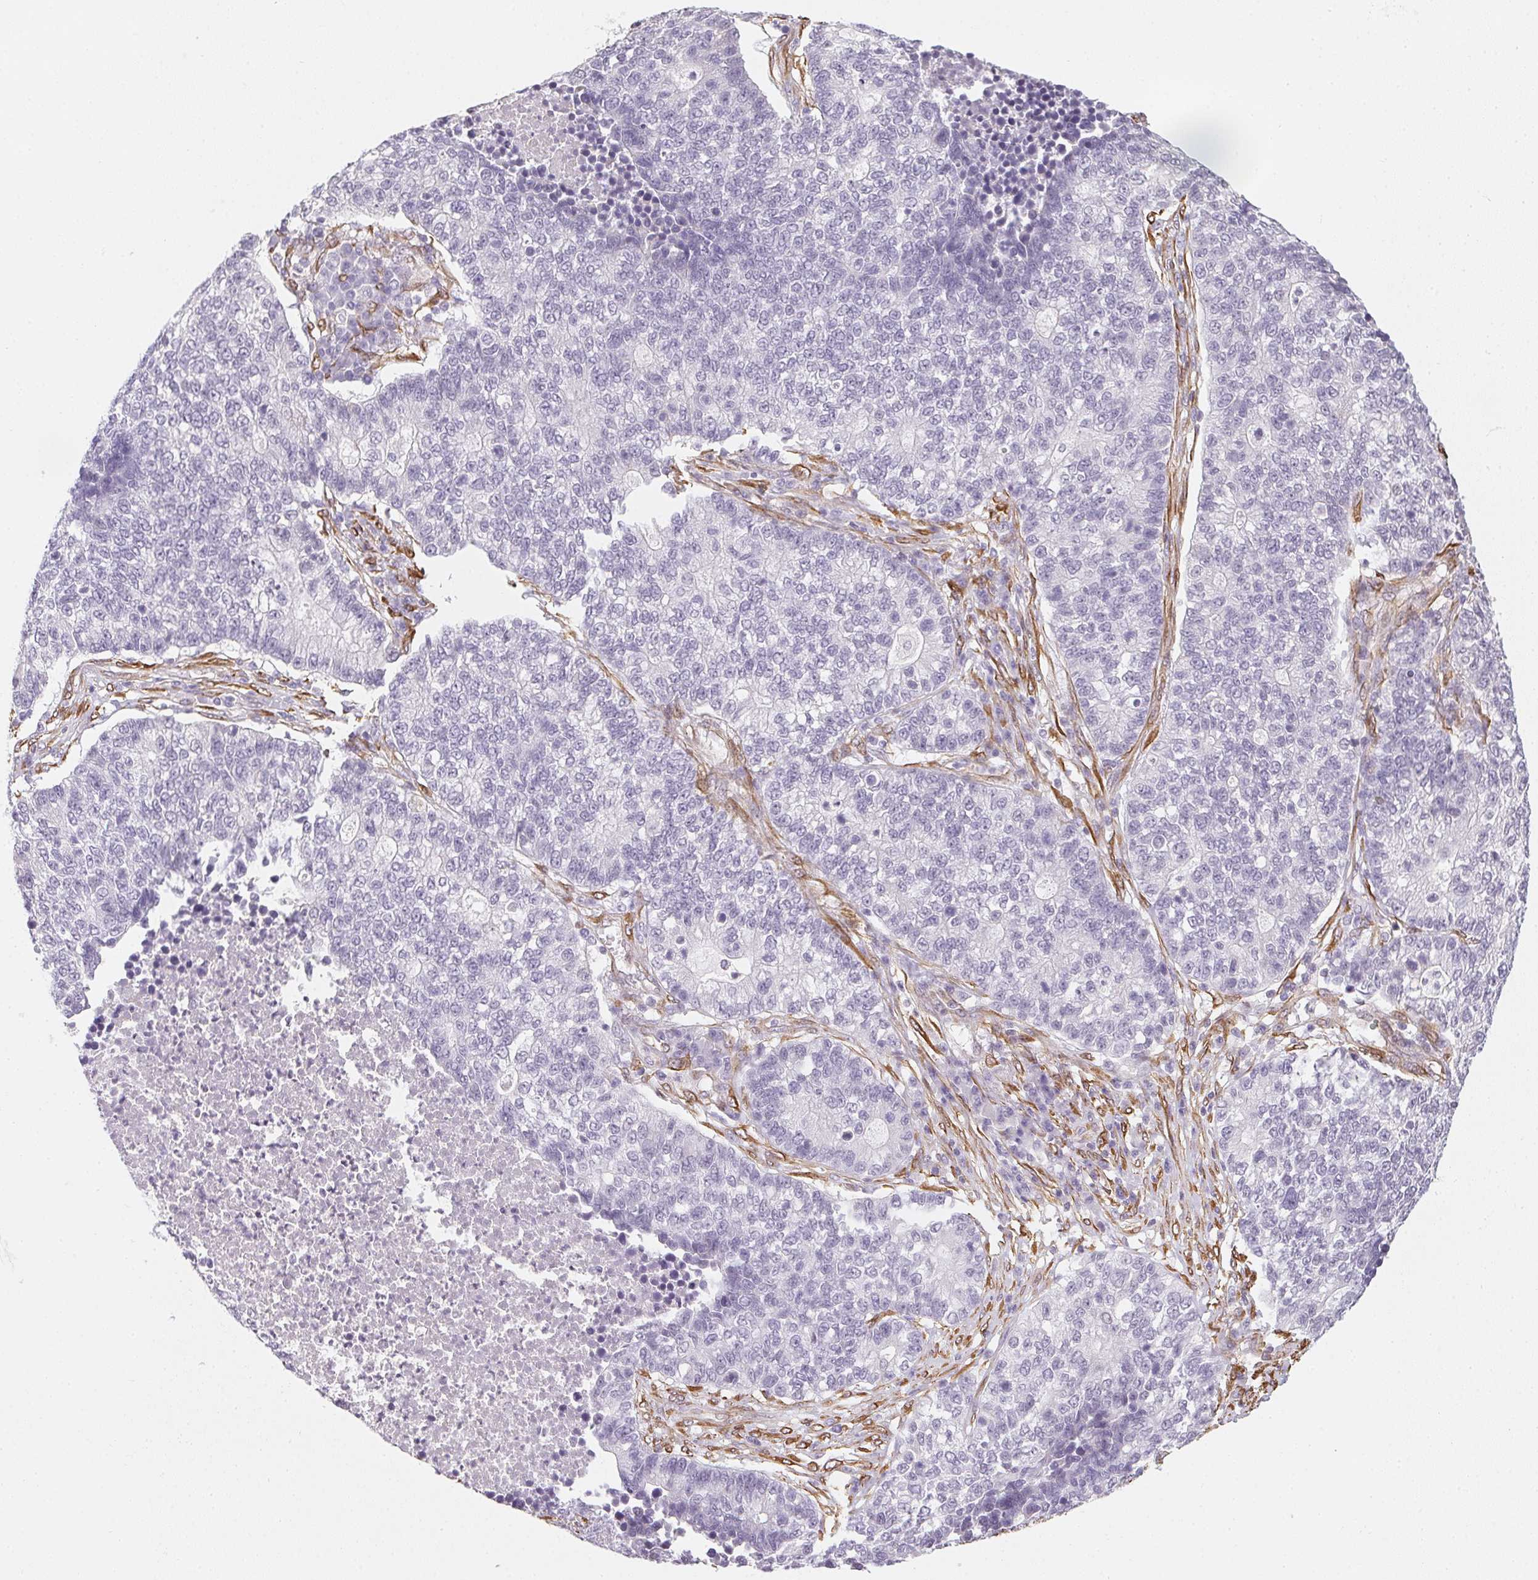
{"staining": {"intensity": "negative", "quantity": "none", "location": "none"}, "tissue": "lung cancer", "cell_type": "Tumor cells", "image_type": "cancer", "snomed": [{"axis": "morphology", "description": "Adenocarcinoma, NOS"}, {"axis": "topography", "description": "Lung"}], "caption": "Human lung cancer (adenocarcinoma) stained for a protein using immunohistochemistry (IHC) demonstrates no expression in tumor cells.", "gene": "RSBN1", "patient": {"sex": "male", "age": 57}}